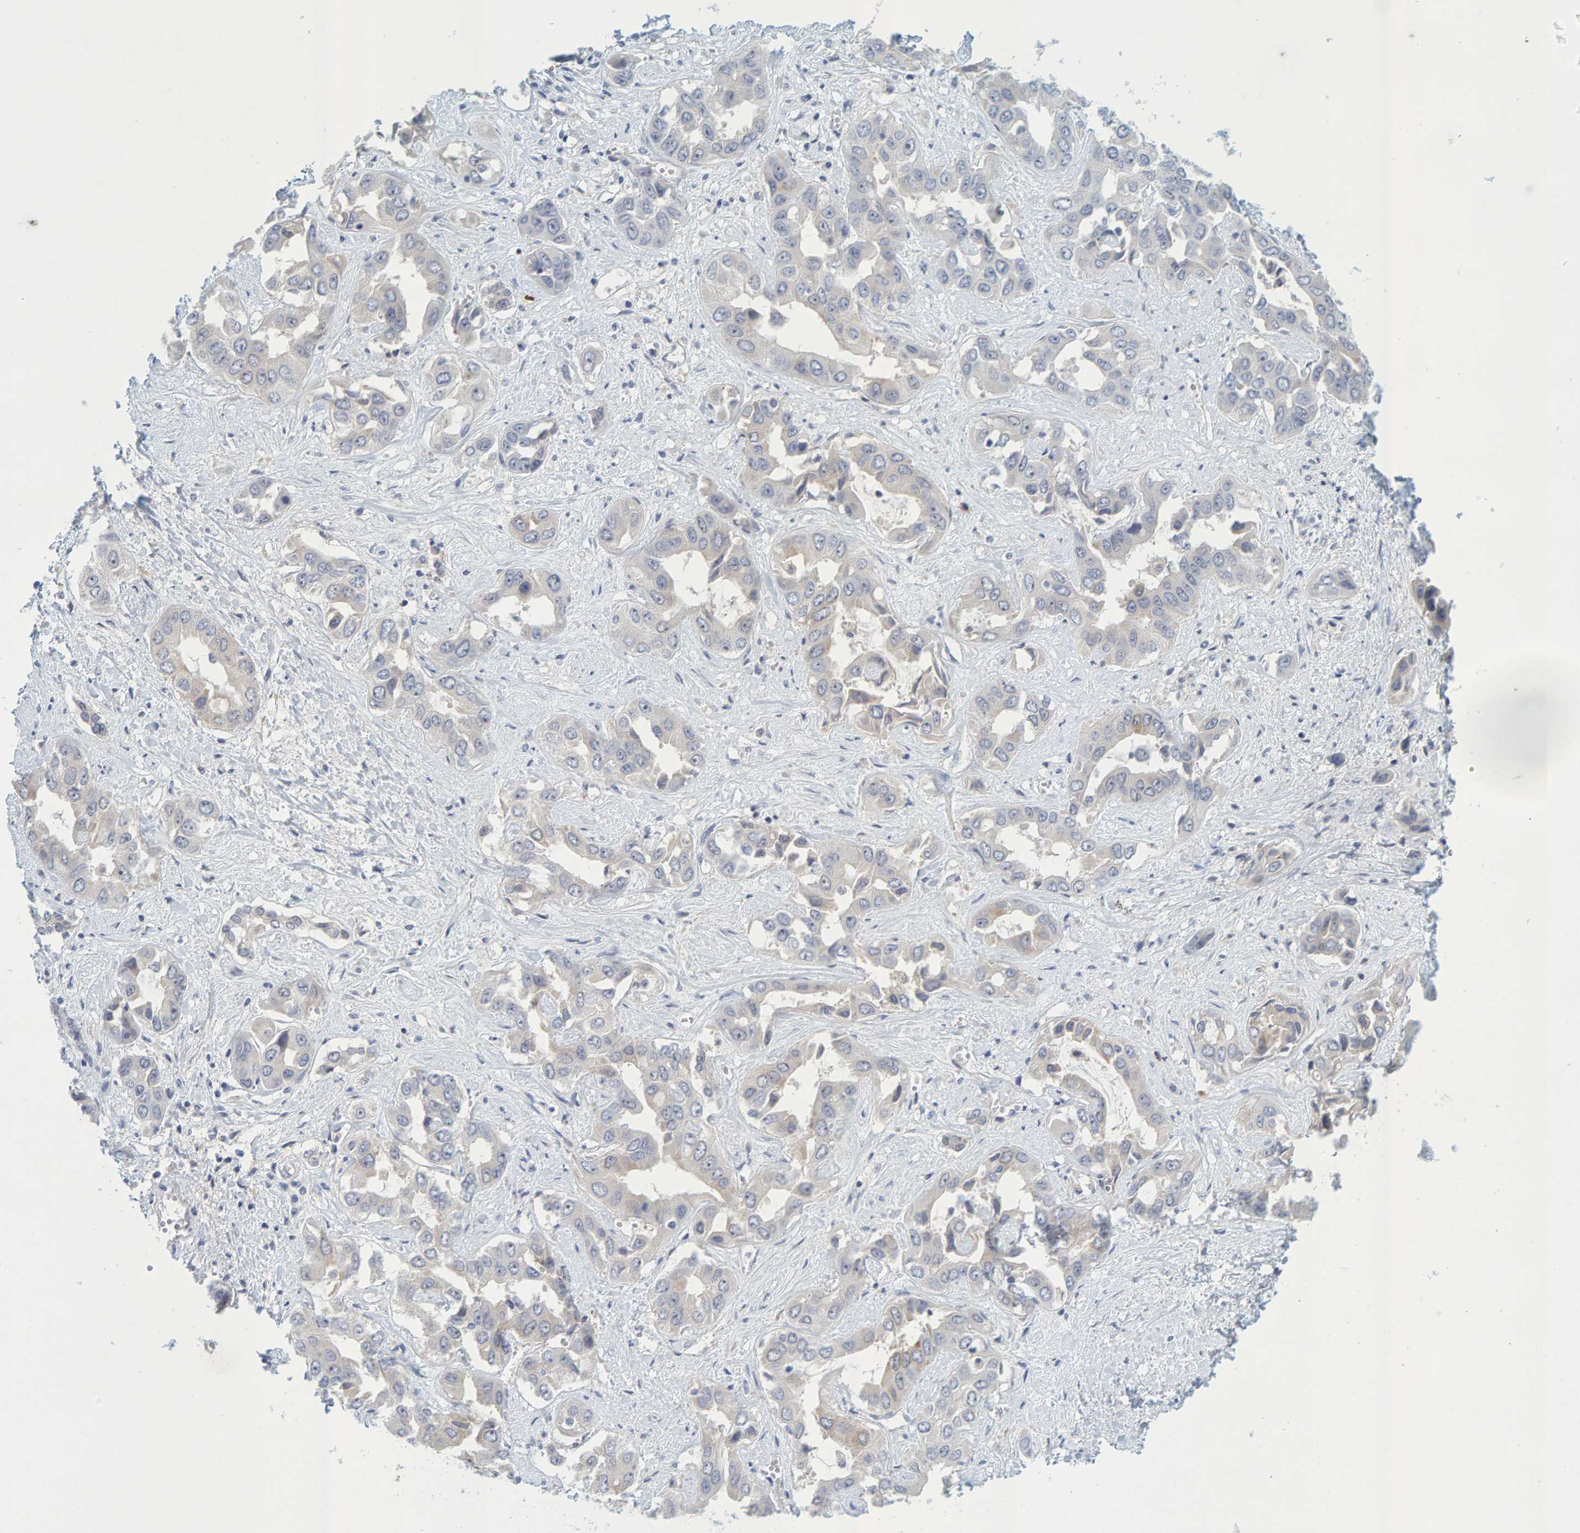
{"staining": {"intensity": "negative", "quantity": "none", "location": "none"}, "tissue": "liver cancer", "cell_type": "Tumor cells", "image_type": "cancer", "snomed": [{"axis": "morphology", "description": "Cholangiocarcinoma"}, {"axis": "topography", "description": "Liver"}], "caption": "The immunohistochemistry (IHC) photomicrograph has no significant positivity in tumor cells of liver cancer tissue. (Immunohistochemistry, brightfield microscopy, high magnification).", "gene": "ZNF77", "patient": {"sex": "female", "age": 52}}